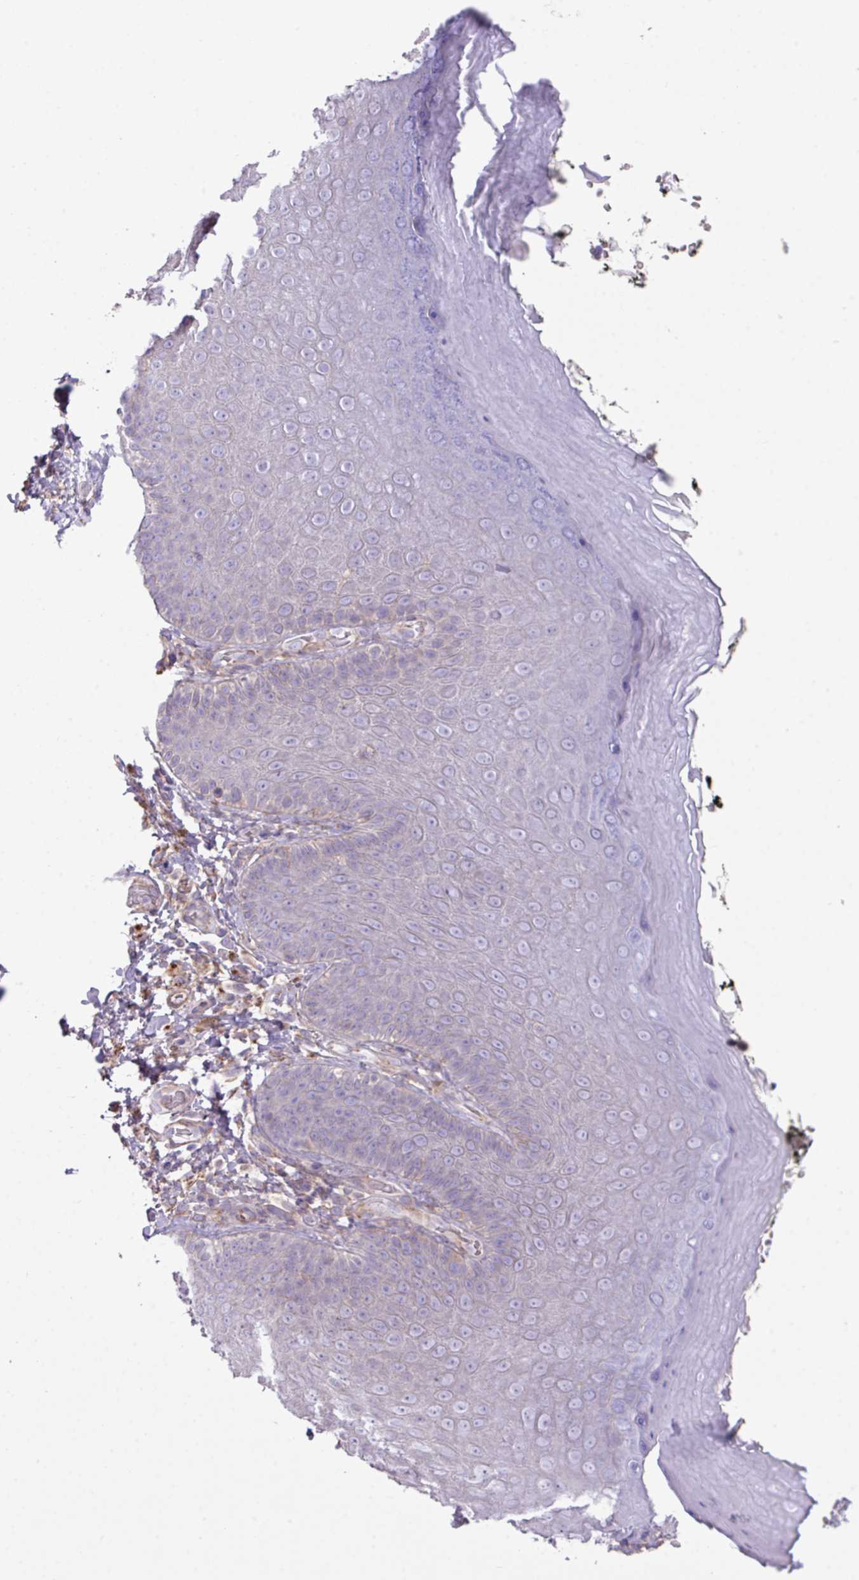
{"staining": {"intensity": "negative", "quantity": "none", "location": "none"}, "tissue": "skin", "cell_type": "Epidermal cells", "image_type": "normal", "snomed": [{"axis": "morphology", "description": "Normal tissue, NOS"}, {"axis": "topography", "description": "Anal"}, {"axis": "topography", "description": "Peripheral nerve tissue"}], "caption": "High power microscopy histopathology image of an immunohistochemistry micrograph of unremarkable skin, revealing no significant positivity in epidermal cells.", "gene": "LRRC41", "patient": {"sex": "male", "age": 53}}